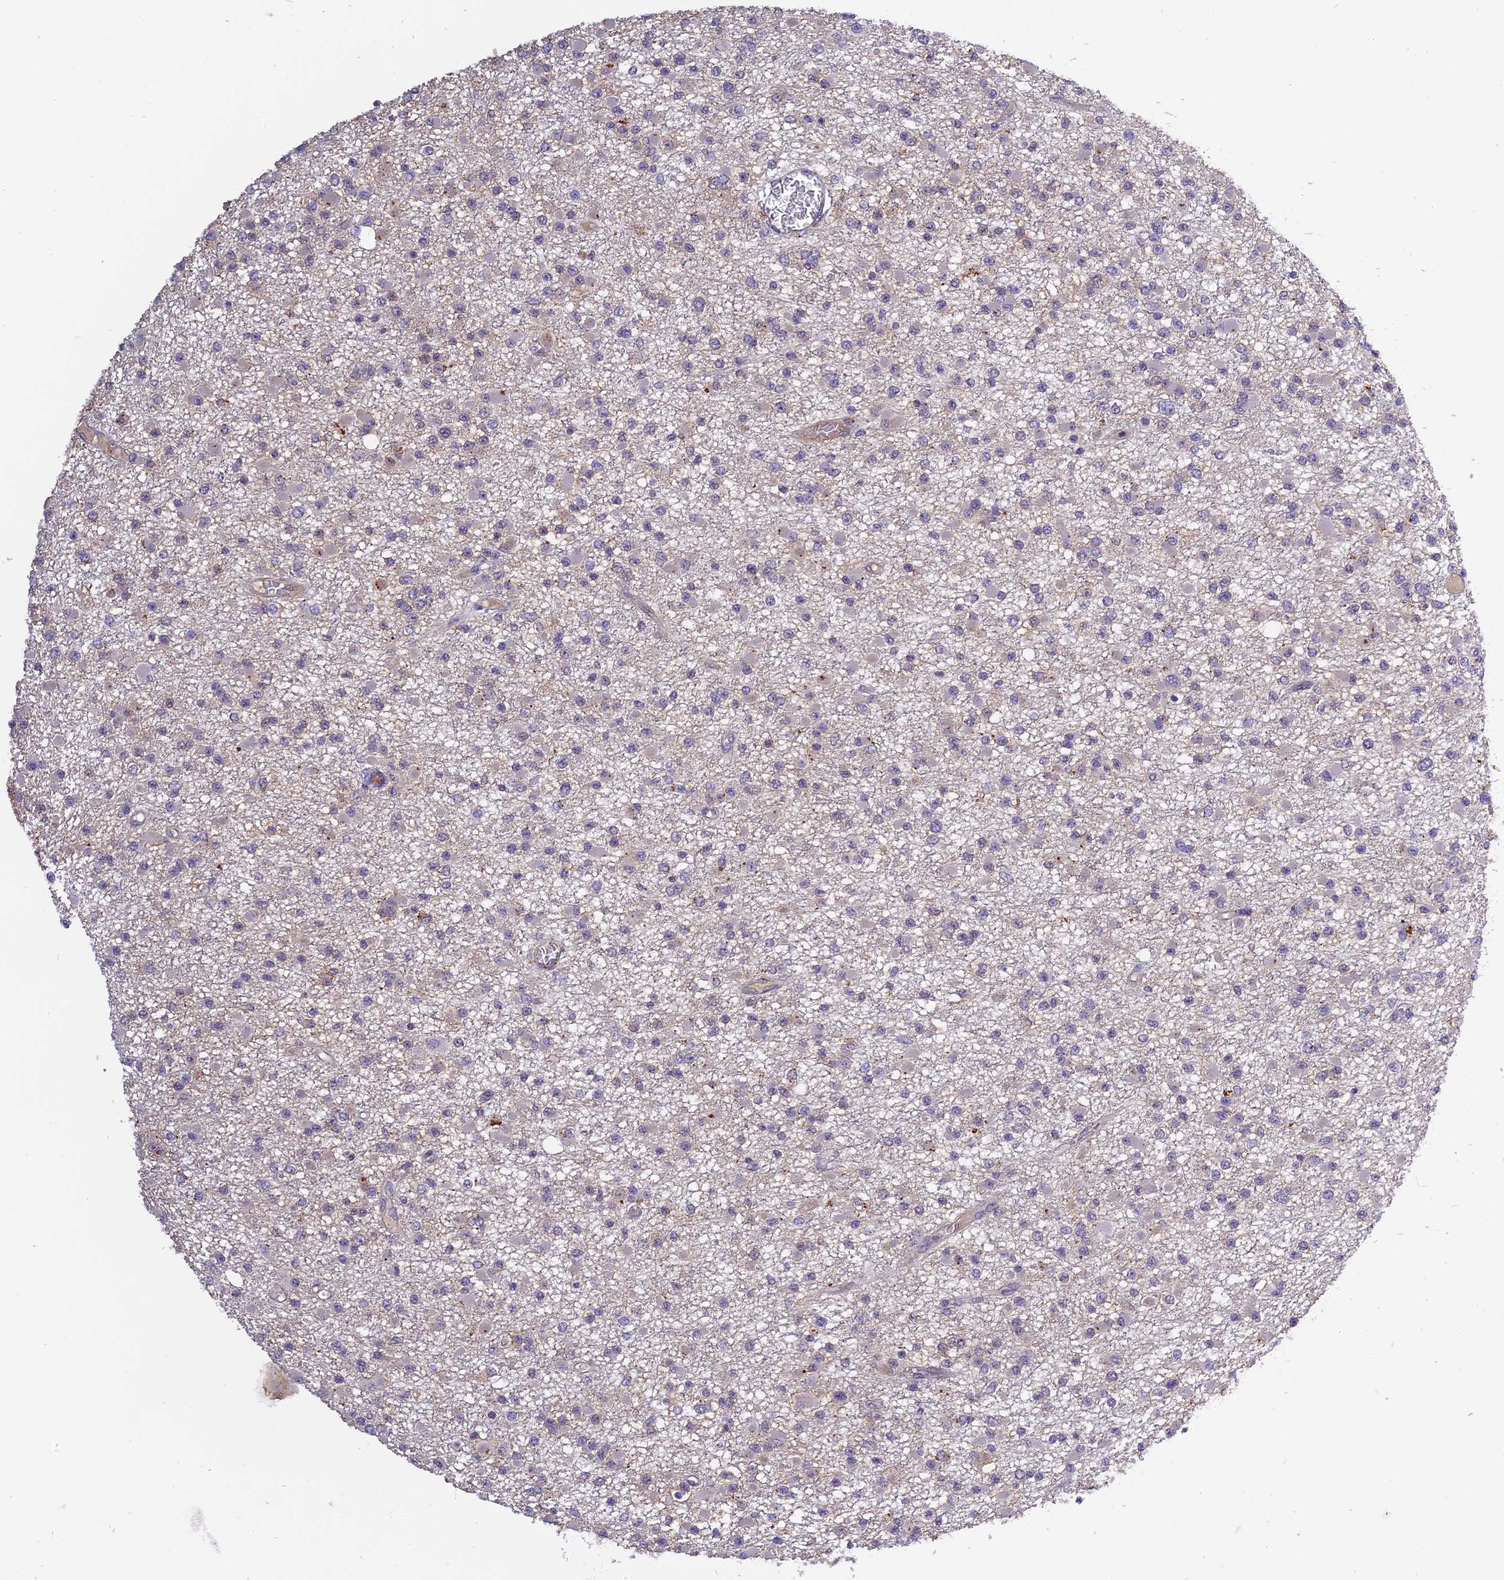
{"staining": {"intensity": "negative", "quantity": "none", "location": "none"}, "tissue": "glioma", "cell_type": "Tumor cells", "image_type": "cancer", "snomed": [{"axis": "morphology", "description": "Glioma, malignant, Low grade"}, {"axis": "topography", "description": "Brain"}], "caption": "Protein analysis of glioma displays no significant positivity in tumor cells.", "gene": "FNIP2", "patient": {"sex": "female", "age": 22}}